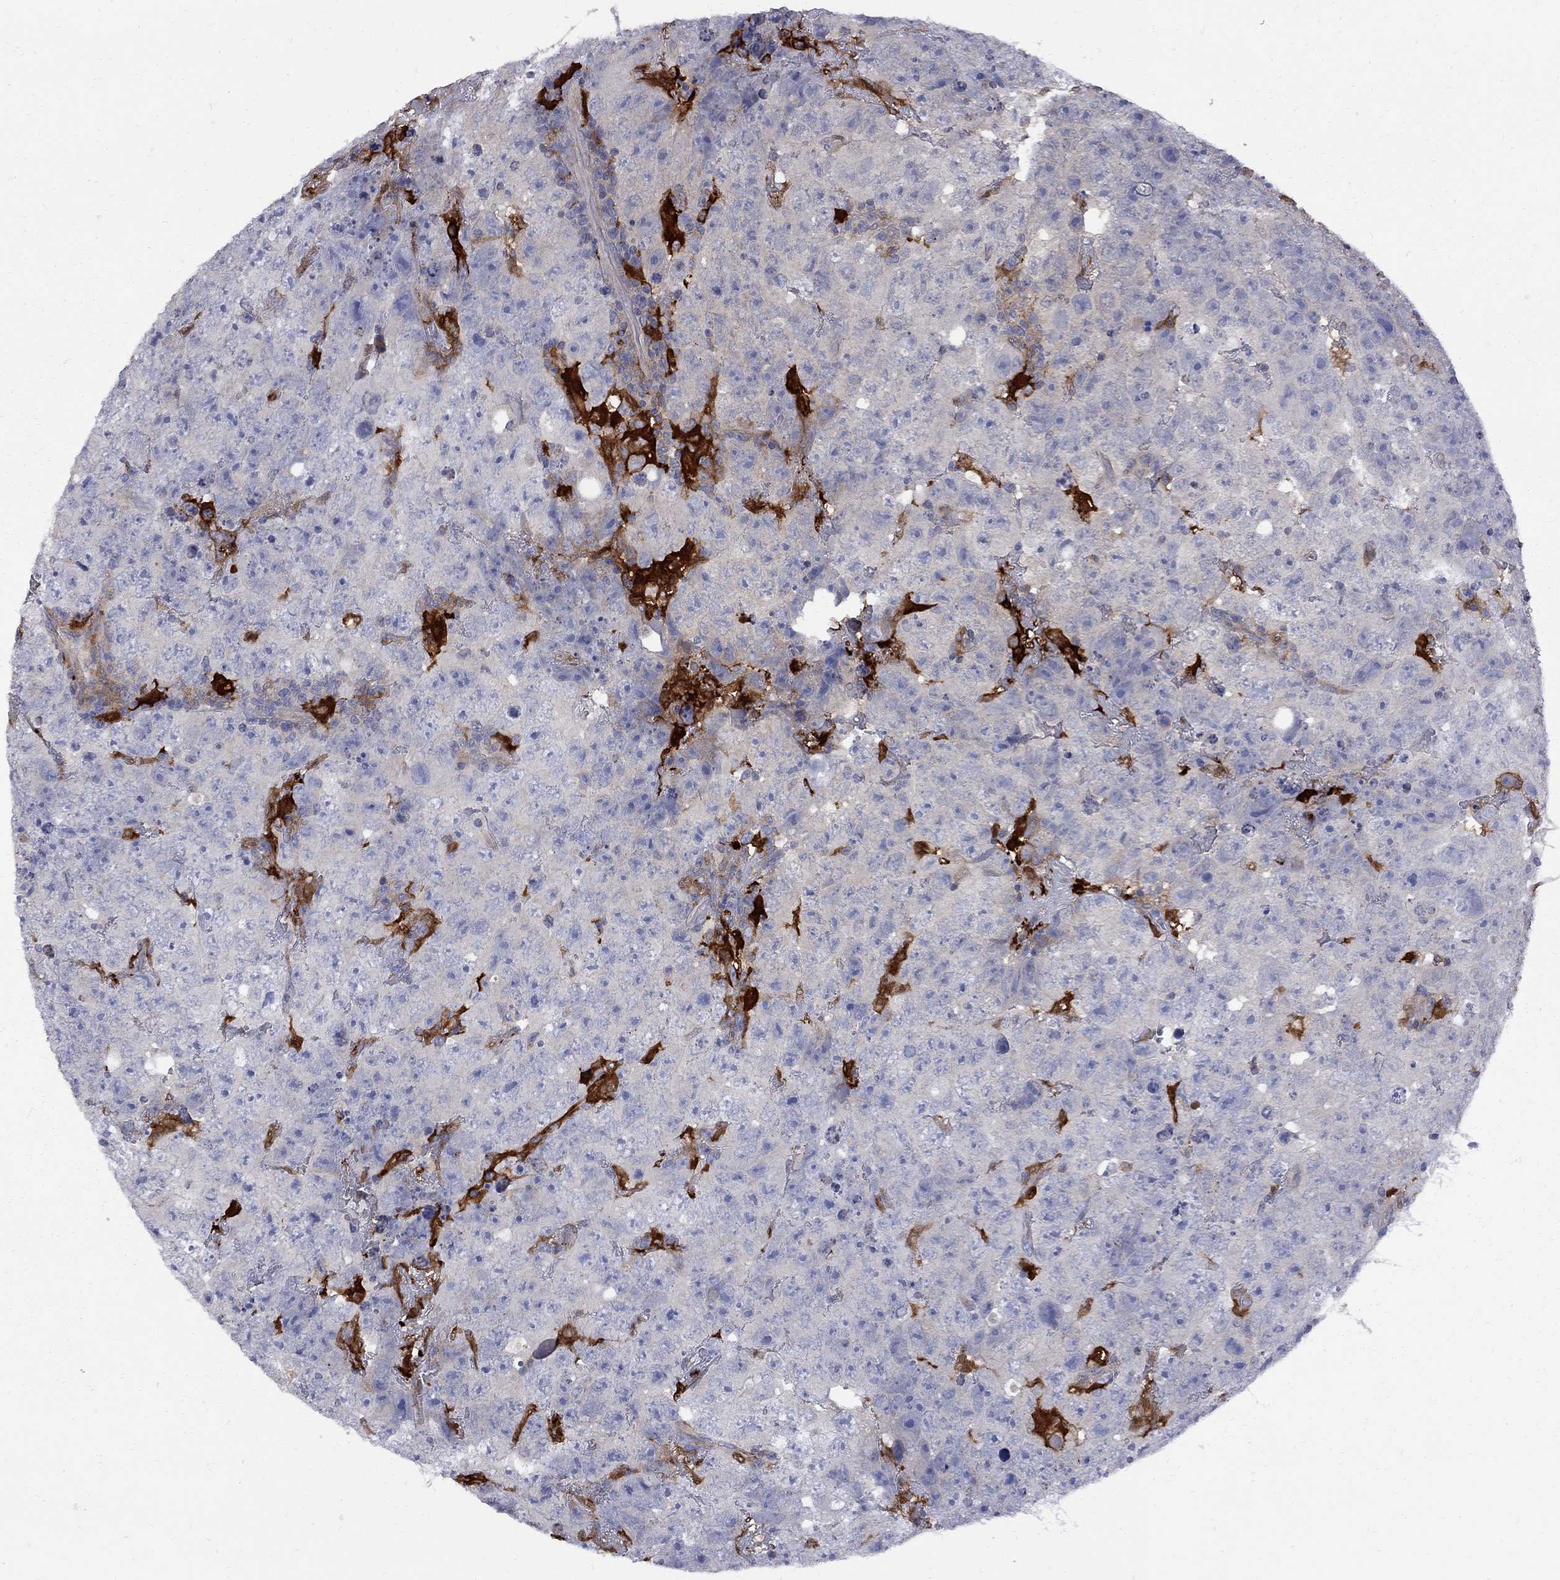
{"staining": {"intensity": "negative", "quantity": "none", "location": "none"}, "tissue": "testis cancer", "cell_type": "Tumor cells", "image_type": "cancer", "snomed": [{"axis": "morphology", "description": "Carcinoma, Embryonal, NOS"}, {"axis": "topography", "description": "Testis"}], "caption": "Tumor cells are negative for protein expression in human testis cancer.", "gene": "MTHFR", "patient": {"sex": "male", "age": 24}}